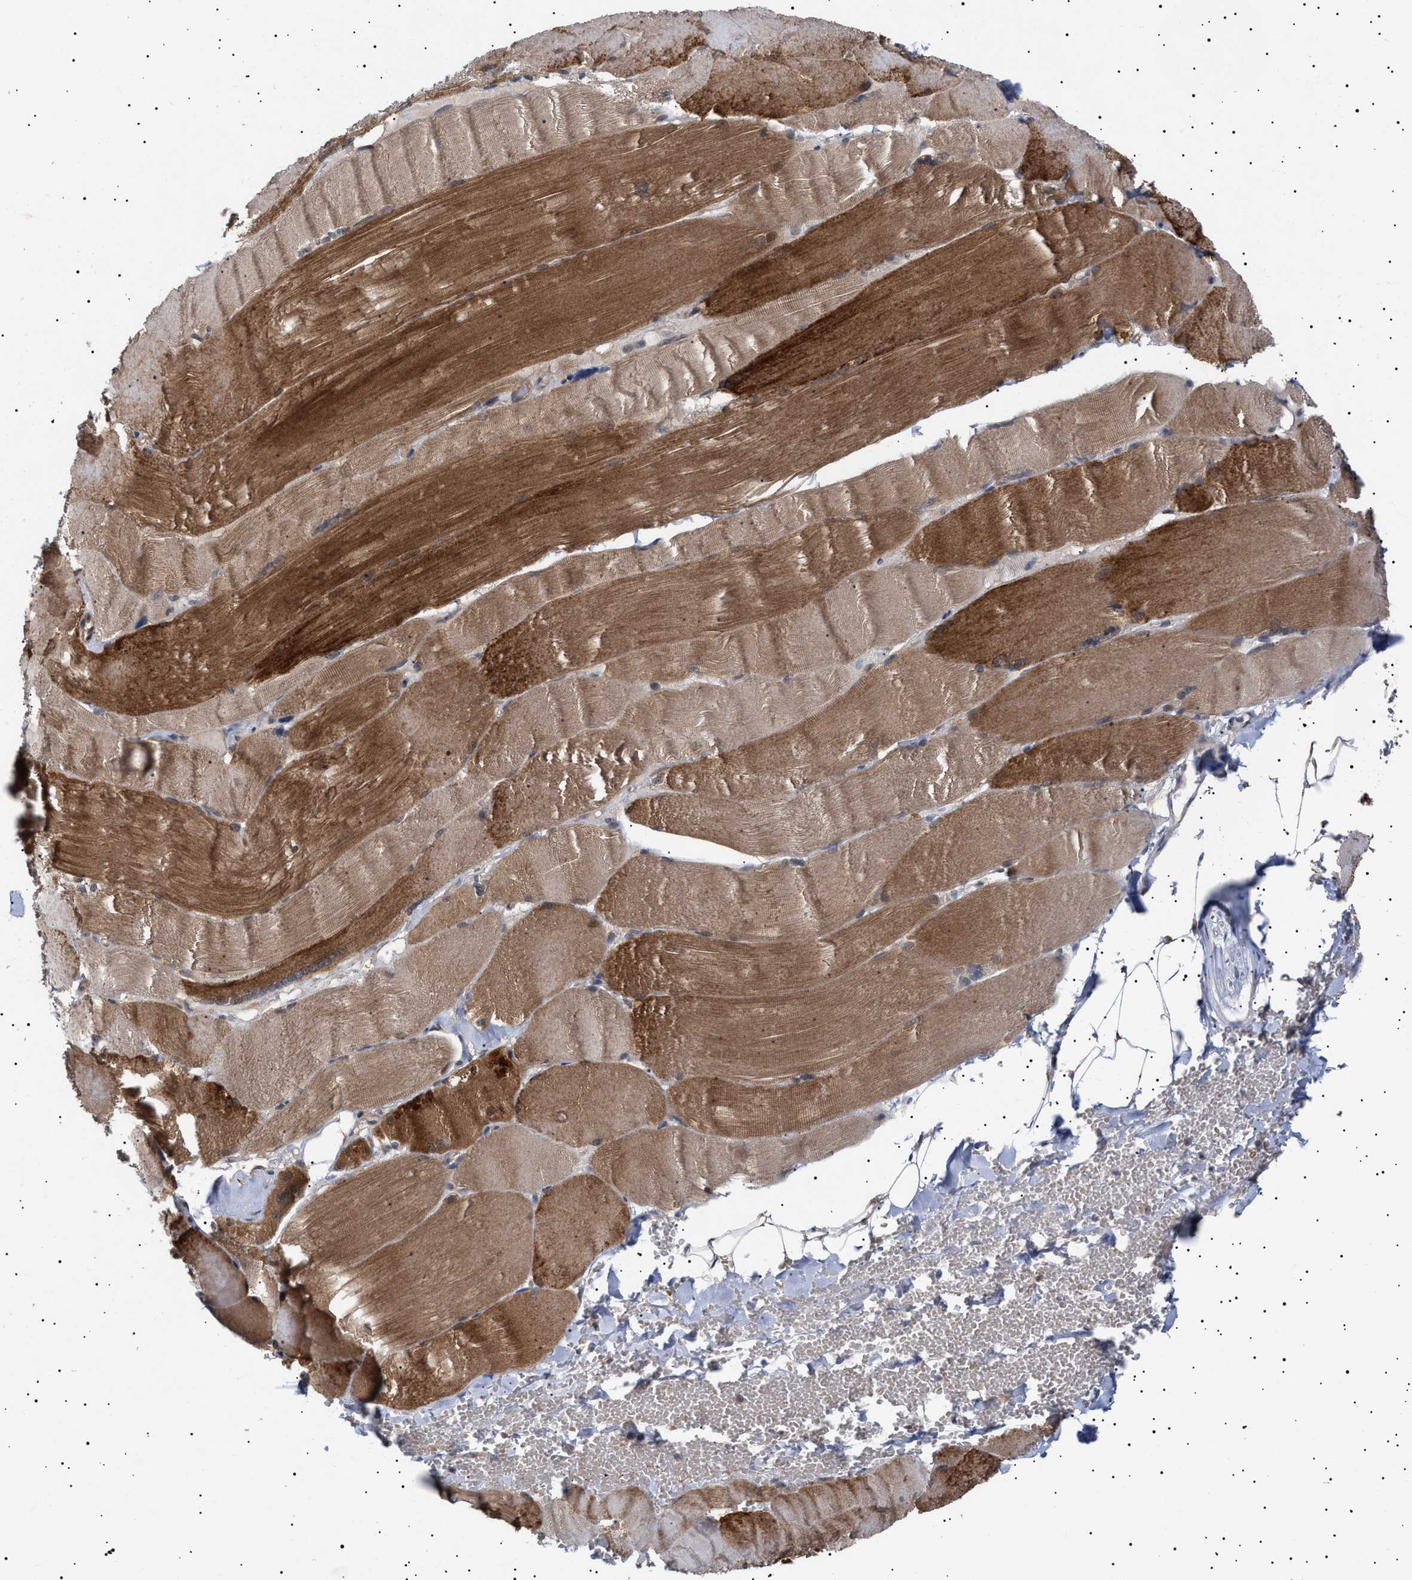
{"staining": {"intensity": "moderate", "quantity": ">75%", "location": "cytoplasmic/membranous"}, "tissue": "skeletal muscle", "cell_type": "Myocytes", "image_type": "normal", "snomed": [{"axis": "morphology", "description": "Normal tissue, NOS"}, {"axis": "topography", "description": "Skin"}, {"axis": "topography", "description": "Skeletal muscle"}], "caption": "A brown stain labels moderate cytoplasmic/membranous expression of a protein in myocytes of benign skeletal muscle.", "gene": "NPLOC4", "patient": {"sex": "male", "age": 83}}